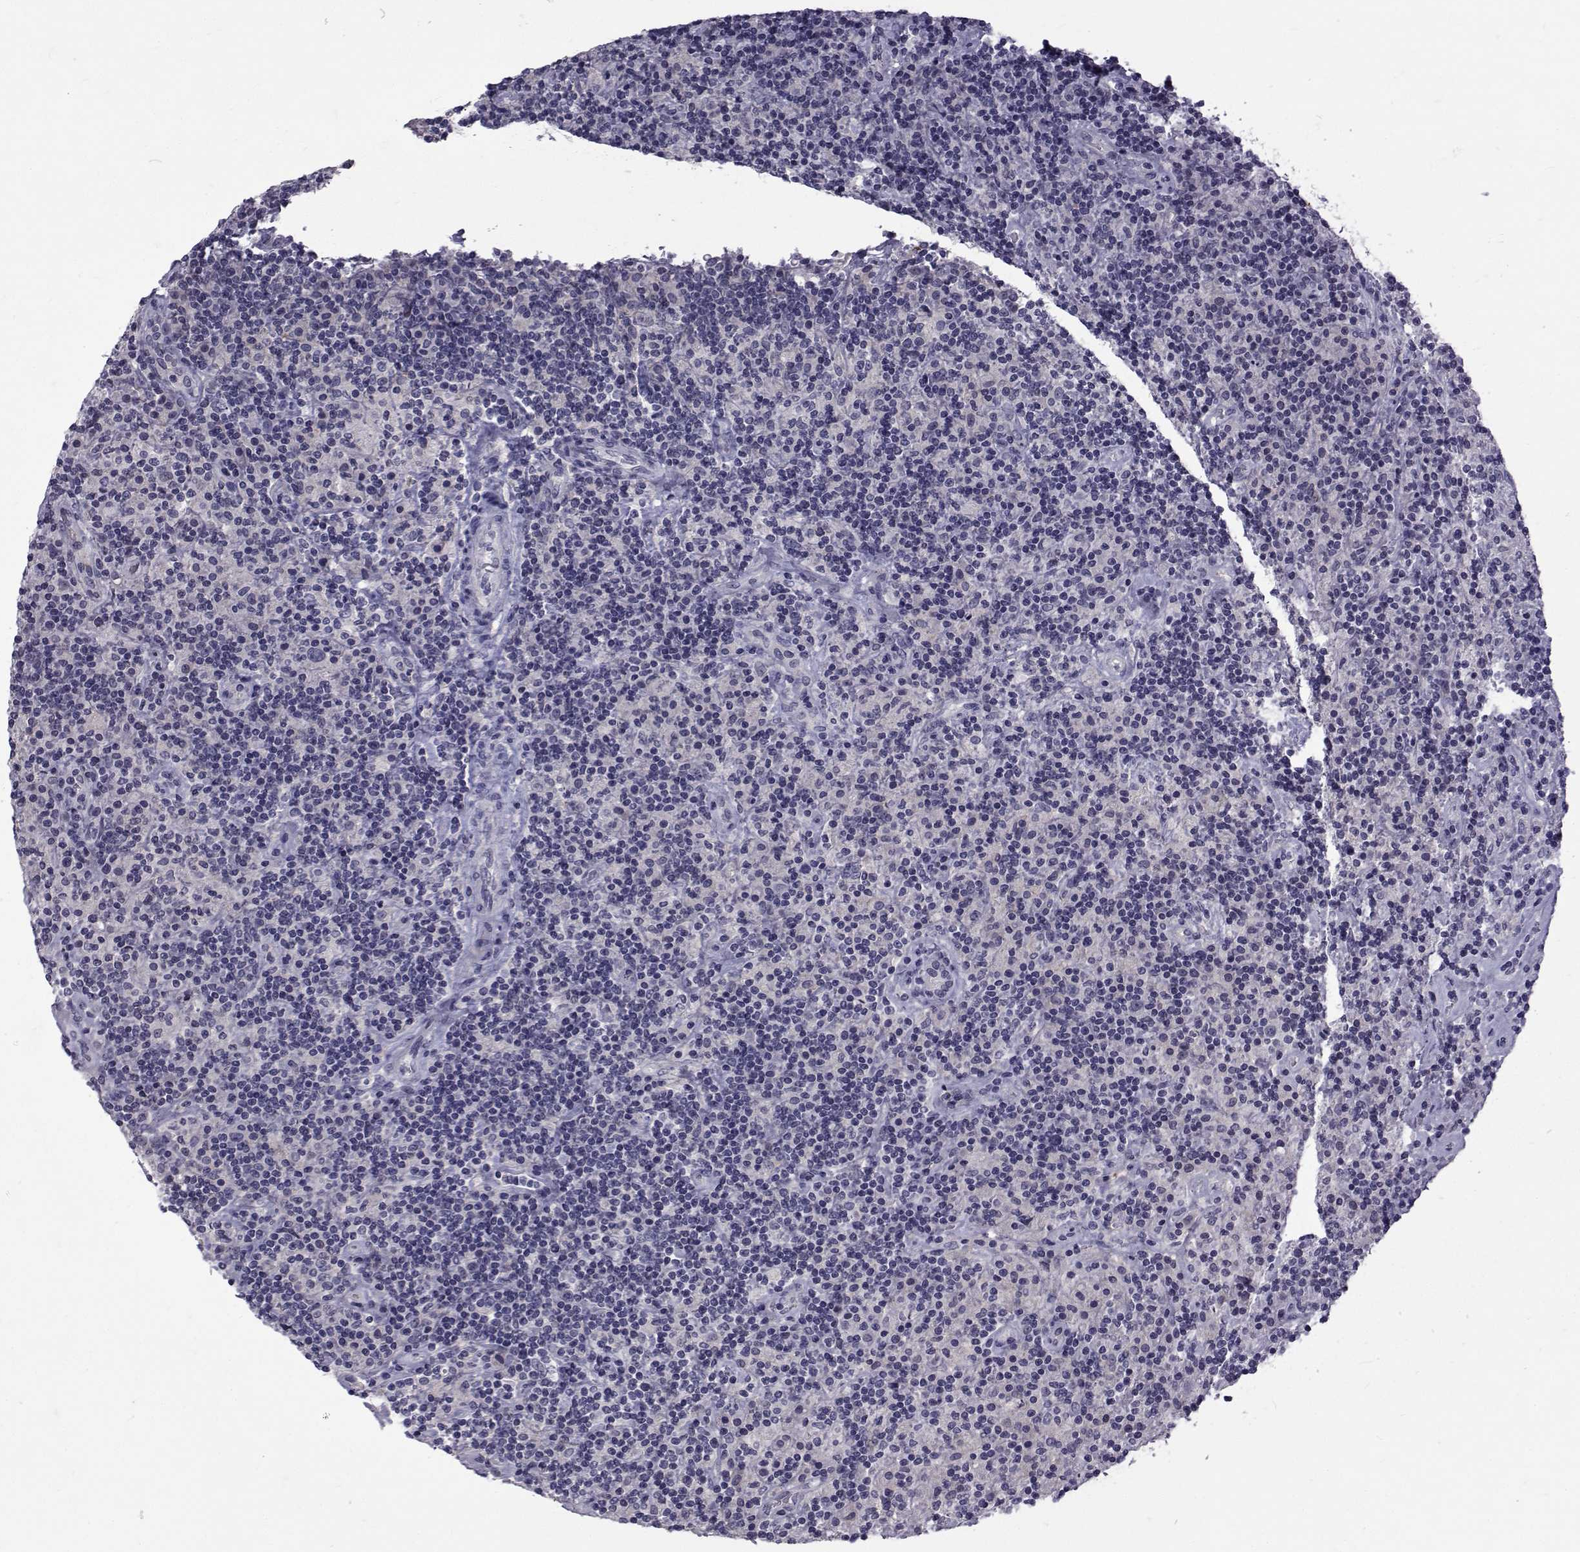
{"staining": {"intensity": "negative", "quantity": "none", "location": "none"}, "tissue": "lymphoma", "cell_type": "Tumor cells", "image_type": "cancer", "snomed": [{"axis": "morphology", "description": "Hodgkin's disease, NOS"}, {"axis": "topography", "description": "Lymph node"}], "caption": "Immunohistochemistry (IHC) of lymphoma shows no expression in tumor cells. (DAB (3,3'-diaminobenzidine) IHC, high magnification).", "gene": "TNFRSF11B", "patient": {"sex": "male", "age": 70}}